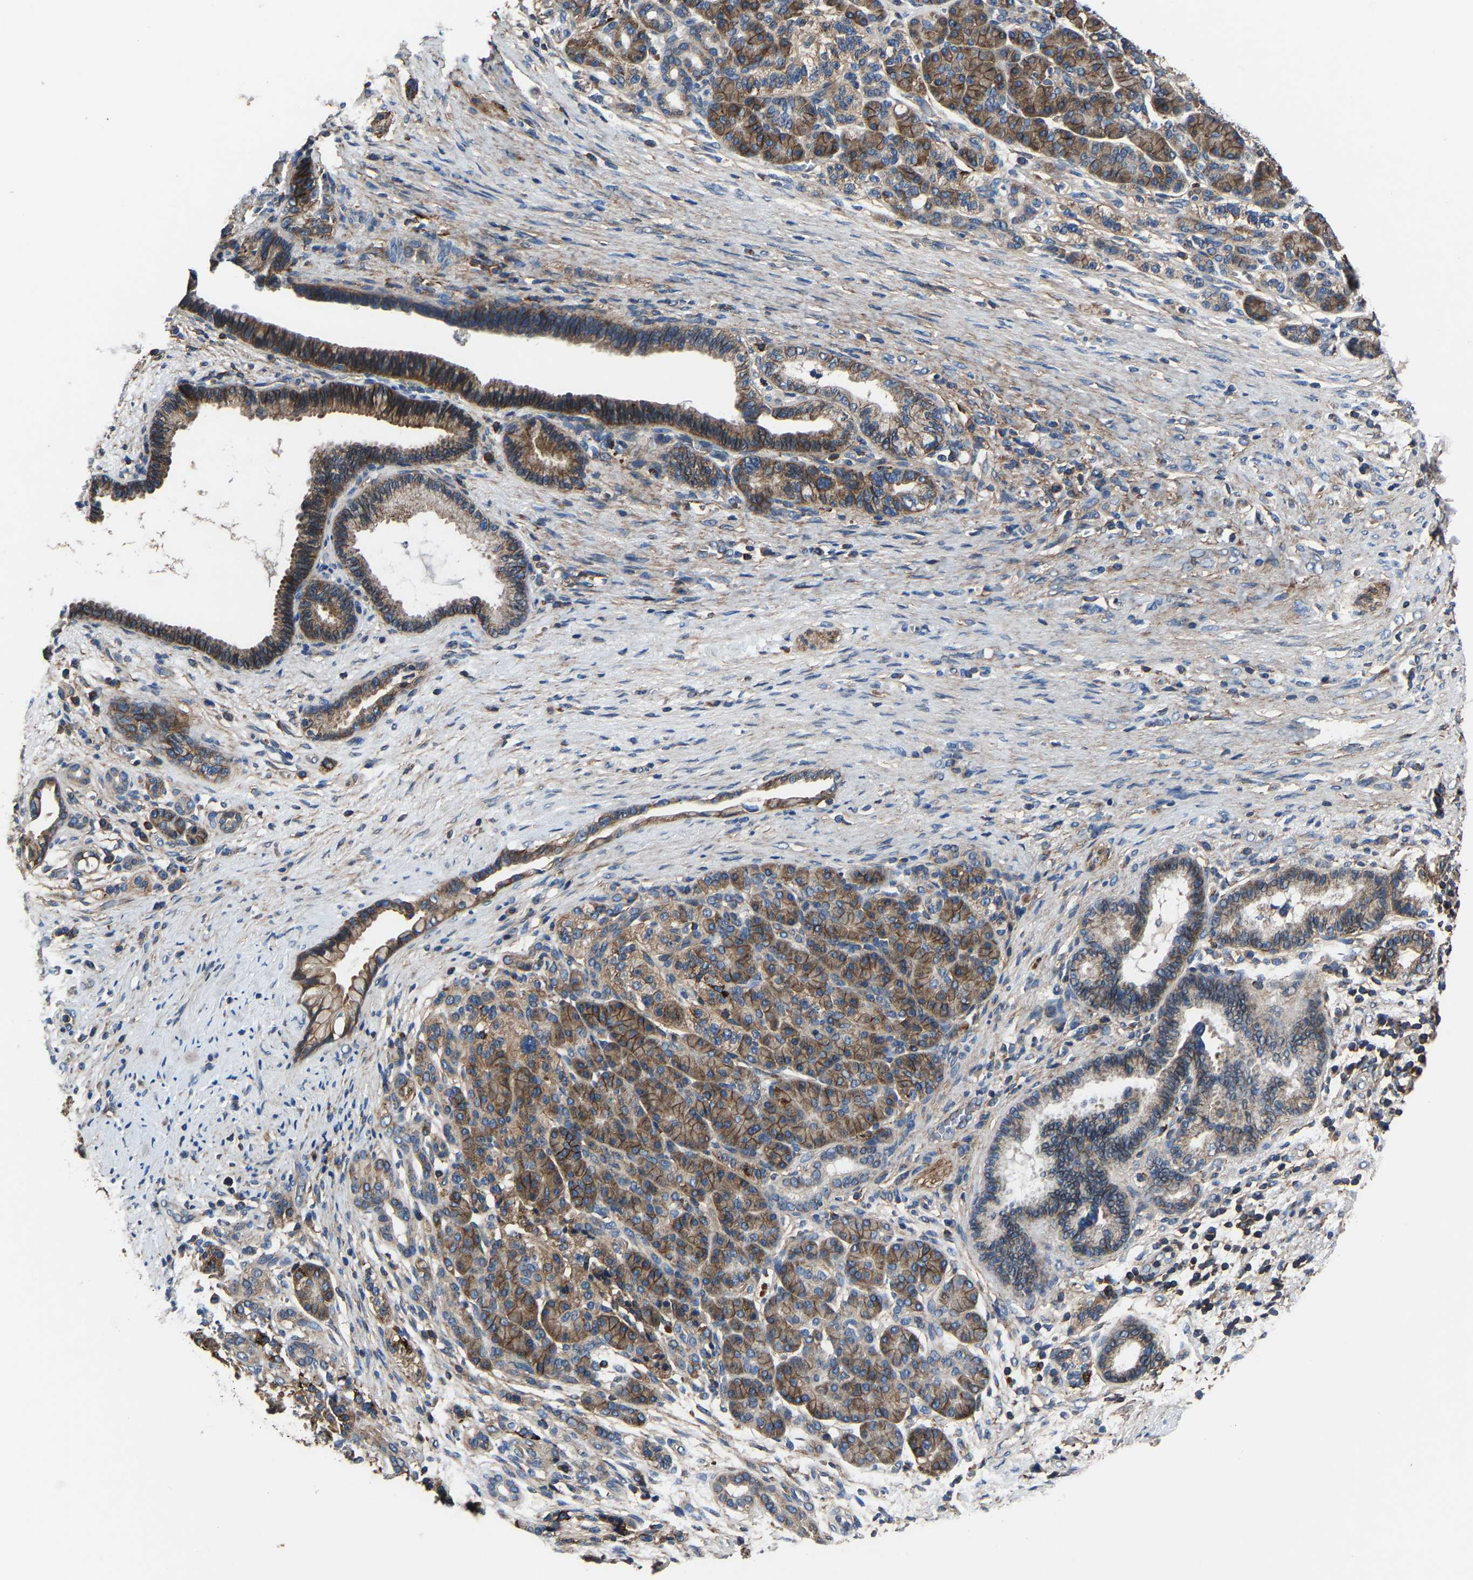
{"staining": {"intensity": "moderate", "quantity": ">75%", "location": "cytoplasmic/membranous"}, "tissue": "pancreatic cancer", "cell_type": "Tumor cells", "image_type": "cancer", "snomed": [{"axis": "morphology", "description": "Adenocarcinoma, NOS"}, {"axis": "topography", "description": "Pancreas"}], "caption": "Immunohistochemical staining of human pancreatic adenocarcinoma reveals medium levels of moderate cytoplasmic/membranous protein positivity in approximately >75% of tumor cells. (Brightfield microscopy of DAB IHC at high magnification).", "gene": "KIAA1958", "patient": {"sex": "male", "age": 59}}